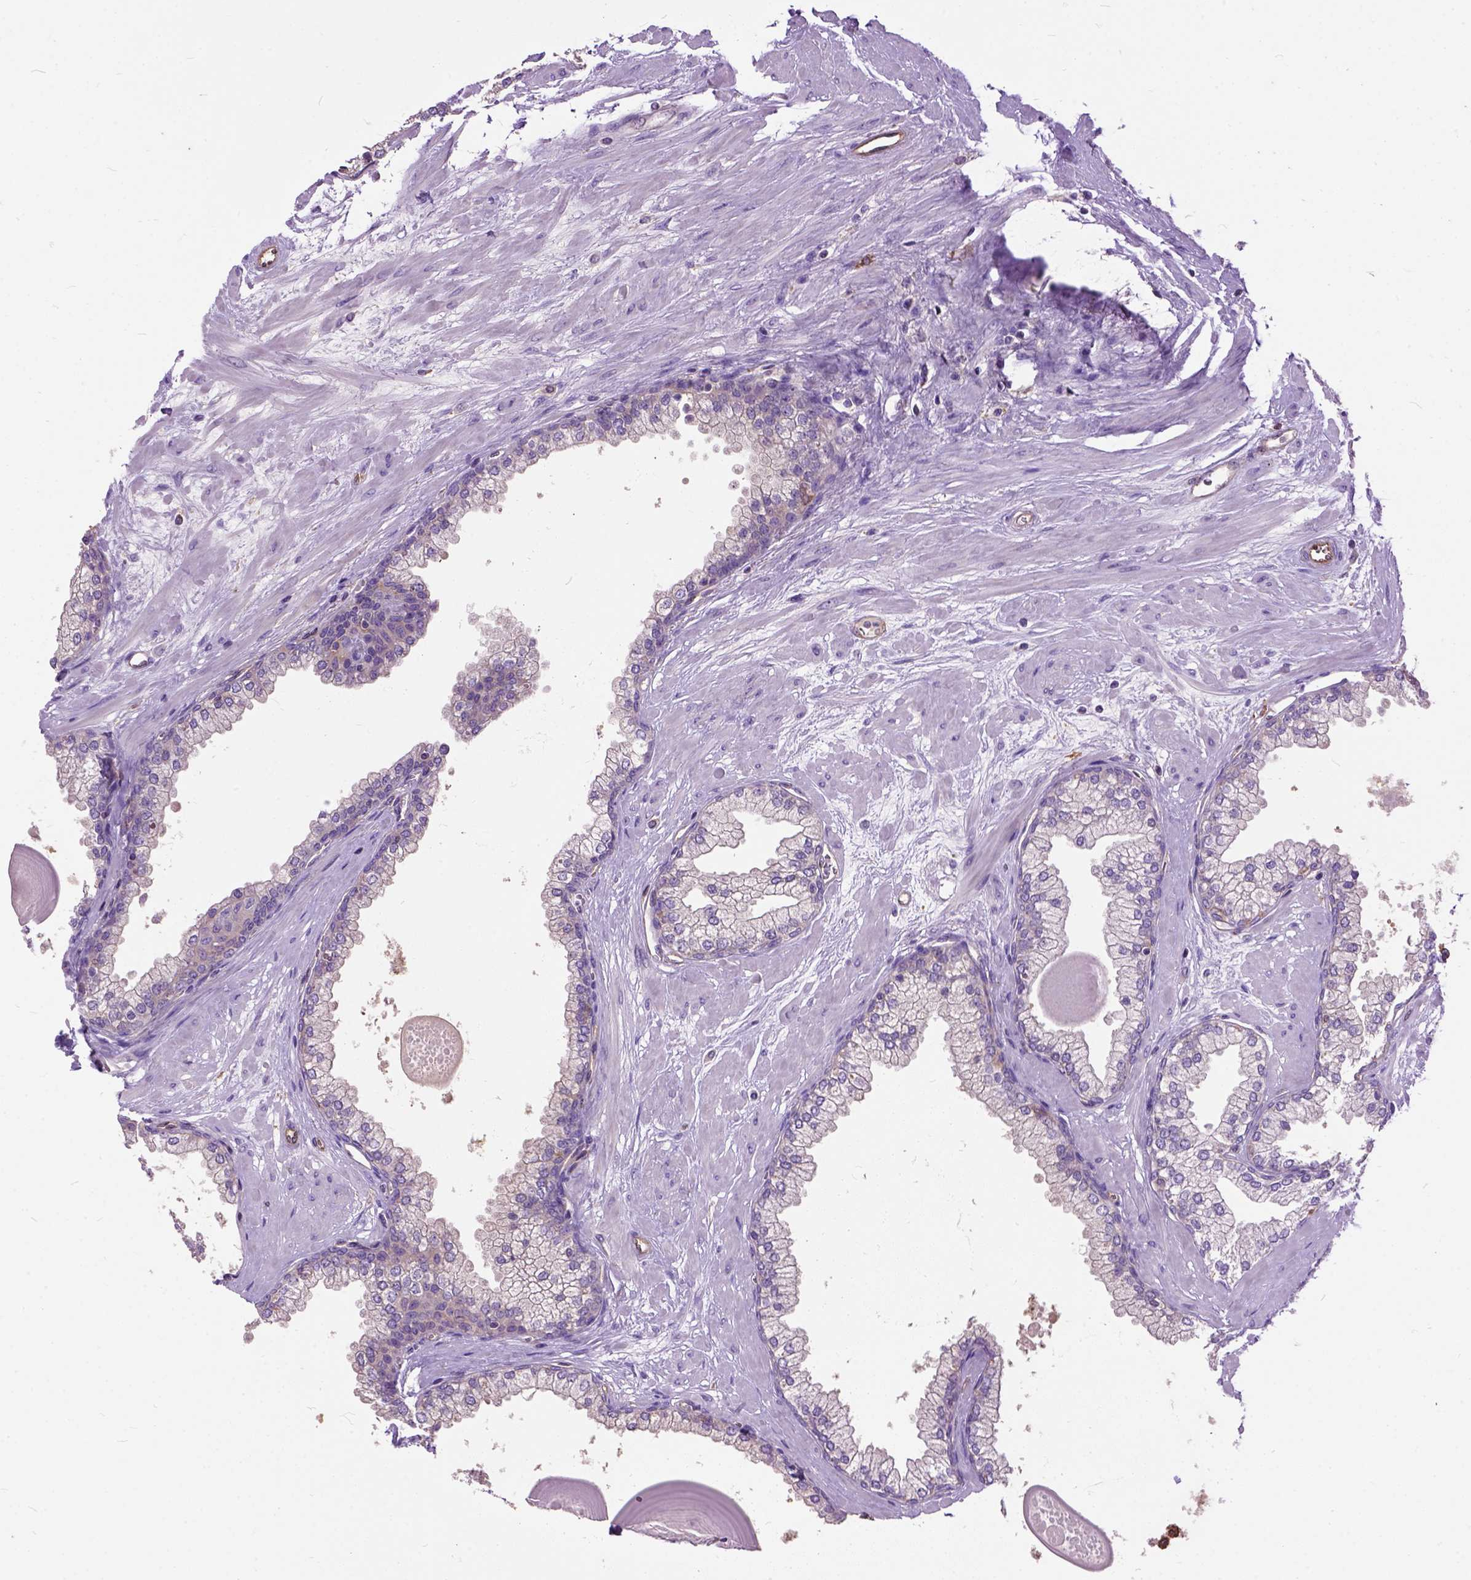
{"staining": {"intensity": "negative", "quantity": "none", "location": "none"}, "tissue": "prostate", "cell_type": "Glandular cells", "image_type": "normal", "snomed": [{"axis": "morphology", "description": "Normal tissue, NOS"}, {"axis": "topography", "description": "Prostate"}, {"axis": "topography", "description": "Peripheral nerve tissue"}], "caption": "The photomicrograph exhibits no significant staining in glandular cells of prostate. (Stains: DAB immunohistochemistry (IHC) with hematoxylin counter stain, Microscopy: brightfield microscopy at high magnification).", "gene": "SEMA4F", "patient": {"sex": "male", "age": 61}}